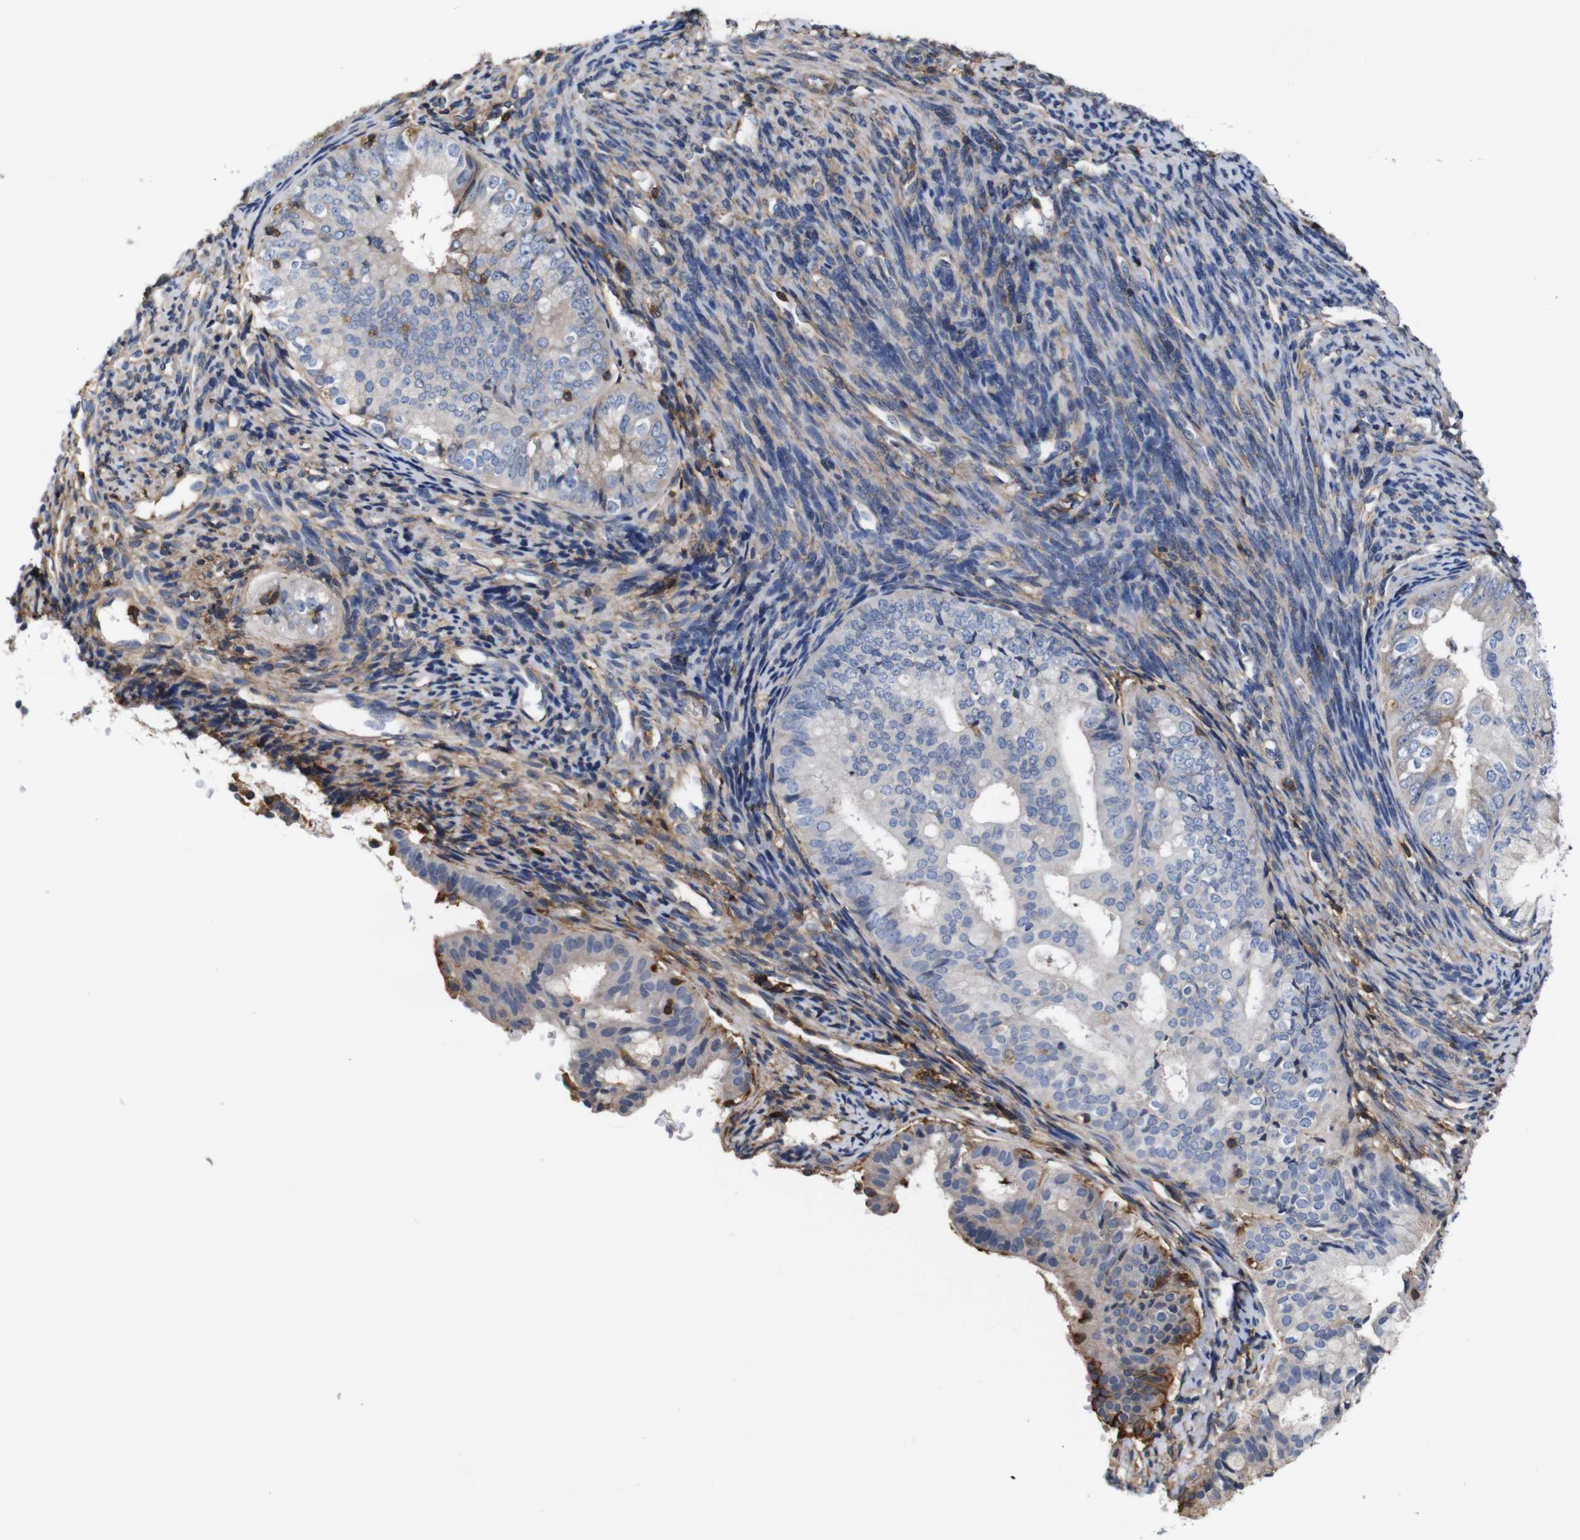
{"staining": {"intensity": "moderate", "quantity": "<25%", "location": "cytoplasmic/membranous"}, "tissue": "endometrial cancer", "cell_type": "Tumor cells", "image_type": "cancer", "snomed": [{"axis": "morphology", "description": "Adenocarcinoma, NOS"}, {"axis": "topography", "description": "Endometrium"}], "caption": "Moderate cytoplasmic/membranous expression for a protein is appreciated in approximately <25% of tumor cells of endometrial cancer using immunohistochemistry.", "gene": "PI4KA", "patient": {"sex": "female", "age": 63}}